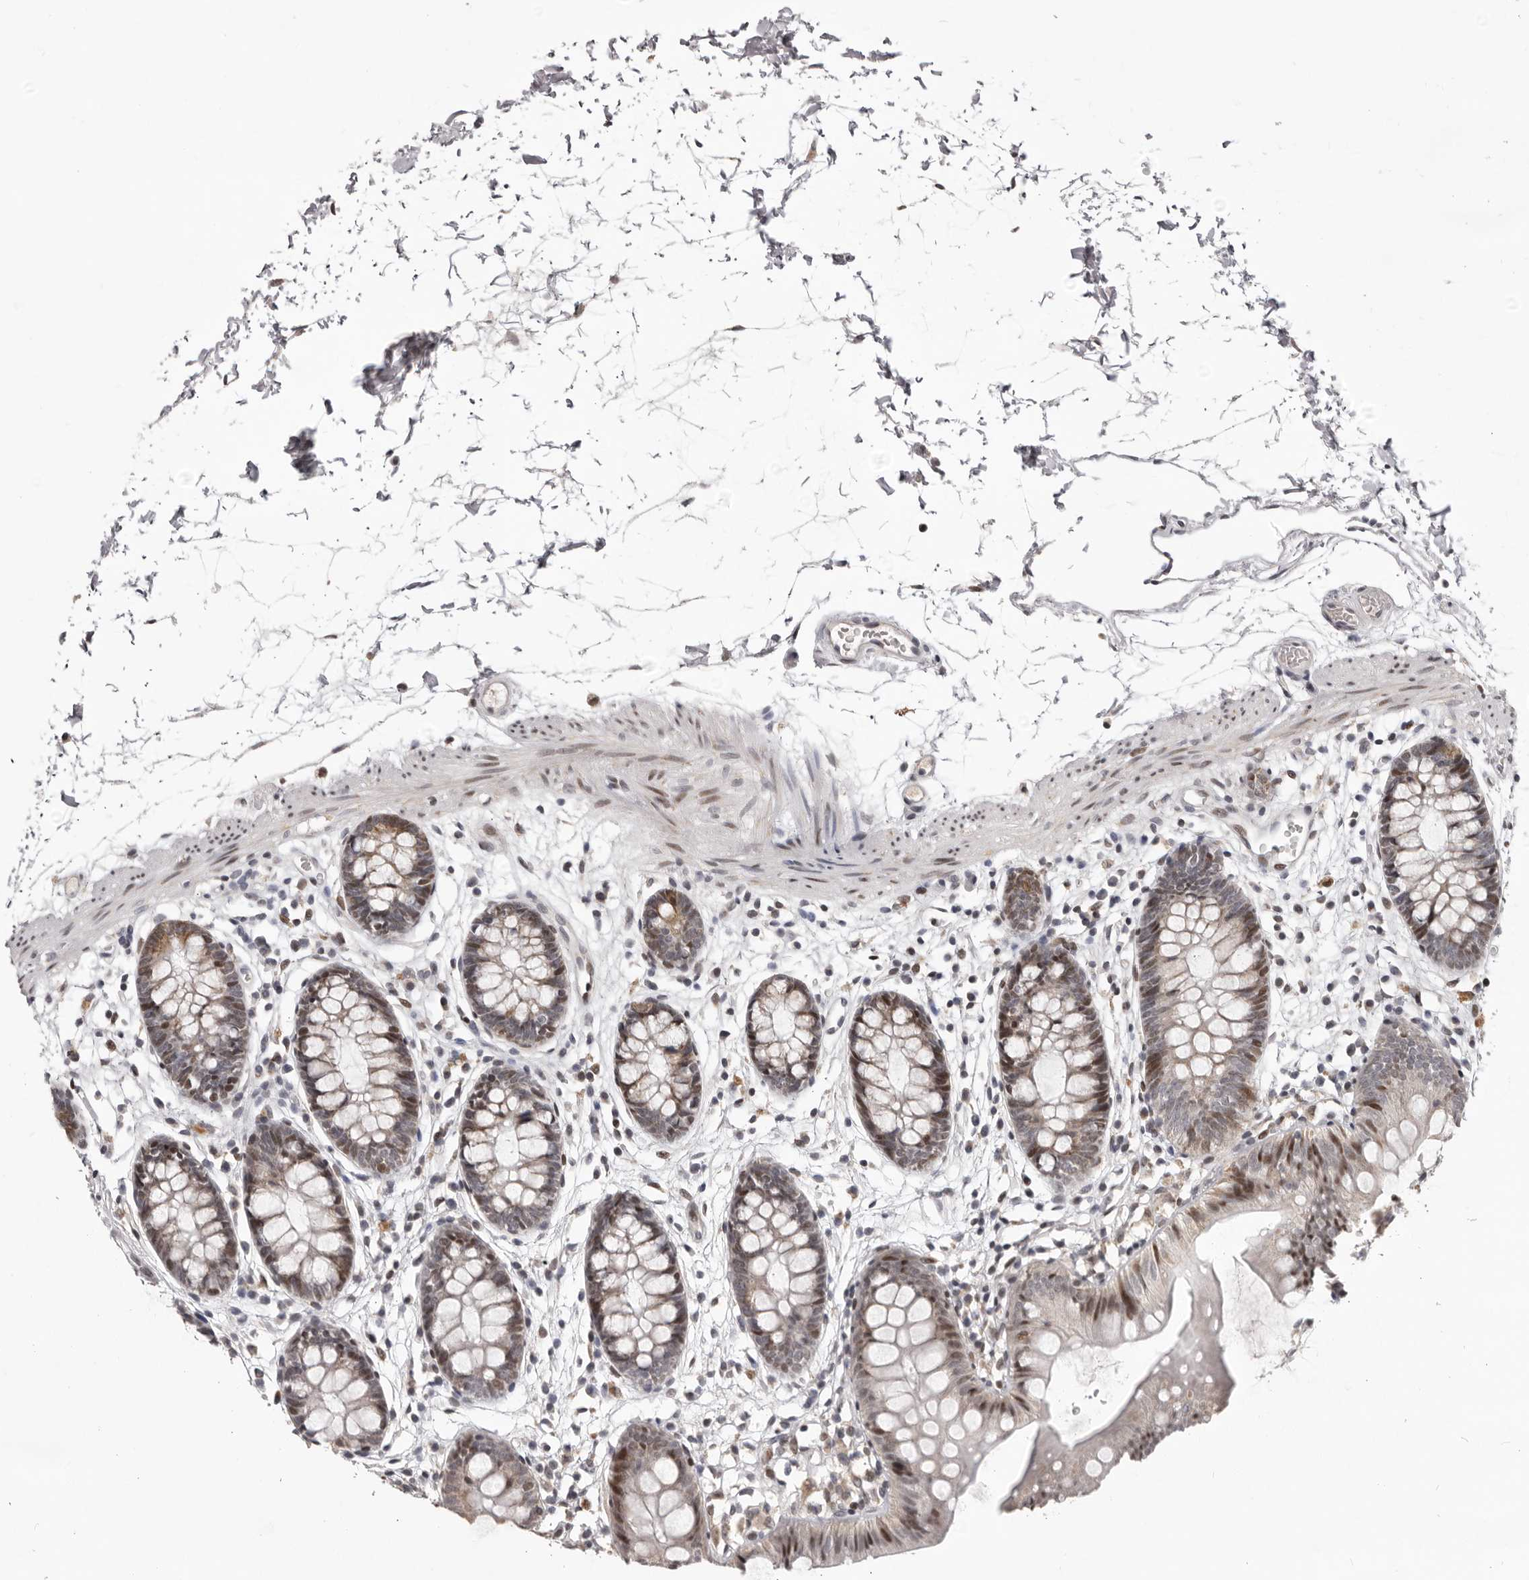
{"staining": {"intensity": "moderate", "quantity": ">75%", "location": "nuclear"}, "tissue": "colon", "cell_type": "Endothelial cells", "image_type": "normal", "snomed": [{"axis": "morphology", "description": "Normal tissue, NOS"}, {"axis": "topography", "description": "Colon"}], "caption": "Immunohistochemistry (IHC) image of normal human colon stained for a protein (brown), which demonstrates medium levels of moderate nuclear expression in approximately >75% of endothelial cells.", "gene": "C17orf99", "patient": {"sex": "male", "age": 56}}